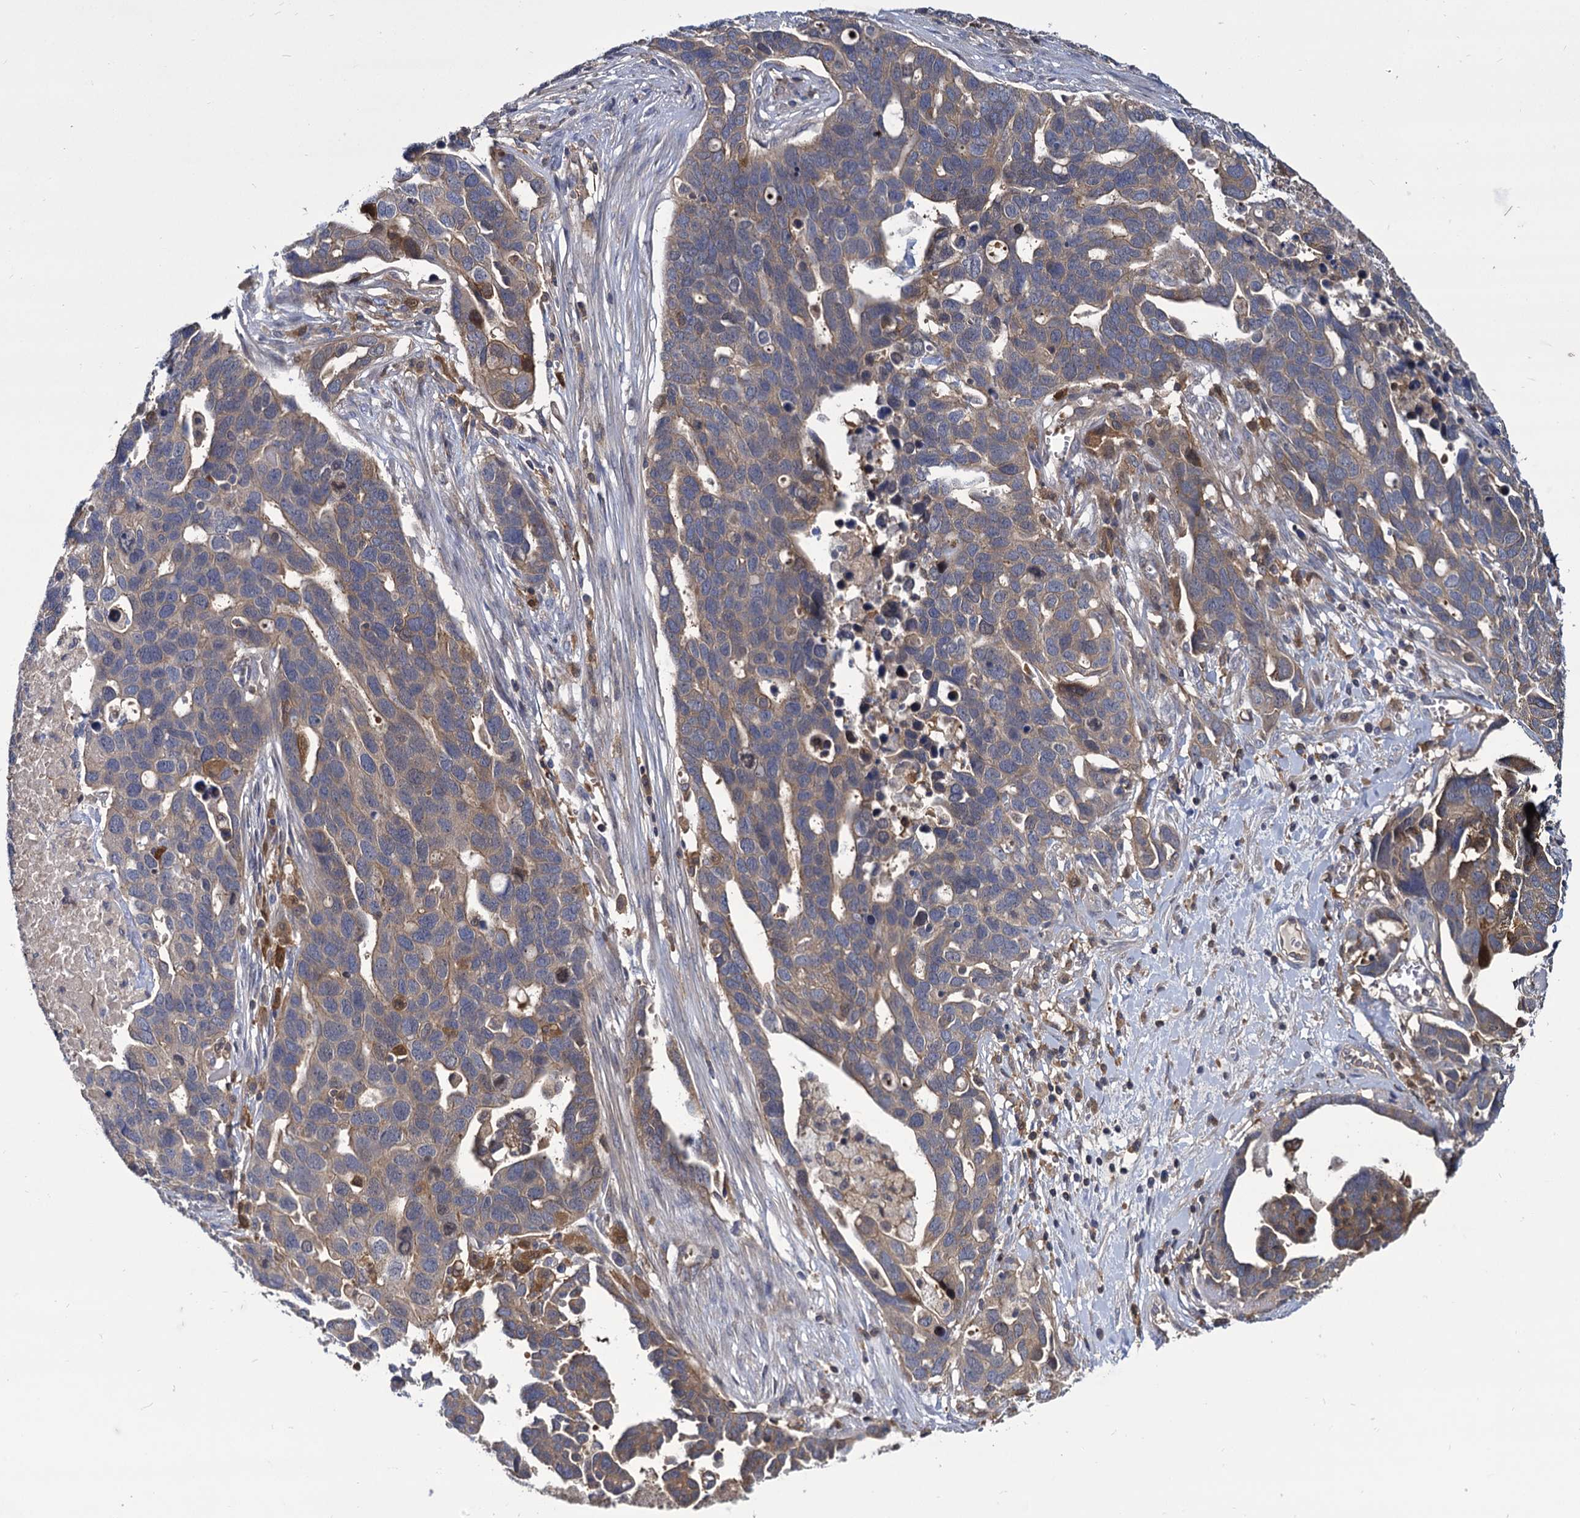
{"staining": {"intensity": "weak", "quantity": ">75%", "location": "cytoplasmic/membranous"}, "tissue": "ovarian cancer", "cell_type": "Tumor cells", "image_type": "cancer", "snomed": [{"axis": "morphology", "description": "Cystadenocarcinoma, serous, NOS"}, {"axis": "topography", "description": "Ovary"}], "caption": "Immunohistochemistry (IHC) staining of ovarian serous cystadenocarcinoma, which shows low levels of weak cytoplasmic/membranous positivity in about >75% of tumor cells indicating weak cytoplasmic/membranous protein expression. The staining was performed using DAB (brown) for protein detection and nuclei were counterstained in hematoxylin (blue).", "gene": "GCLC", "patient": {"sex": "female", "age": 54}}